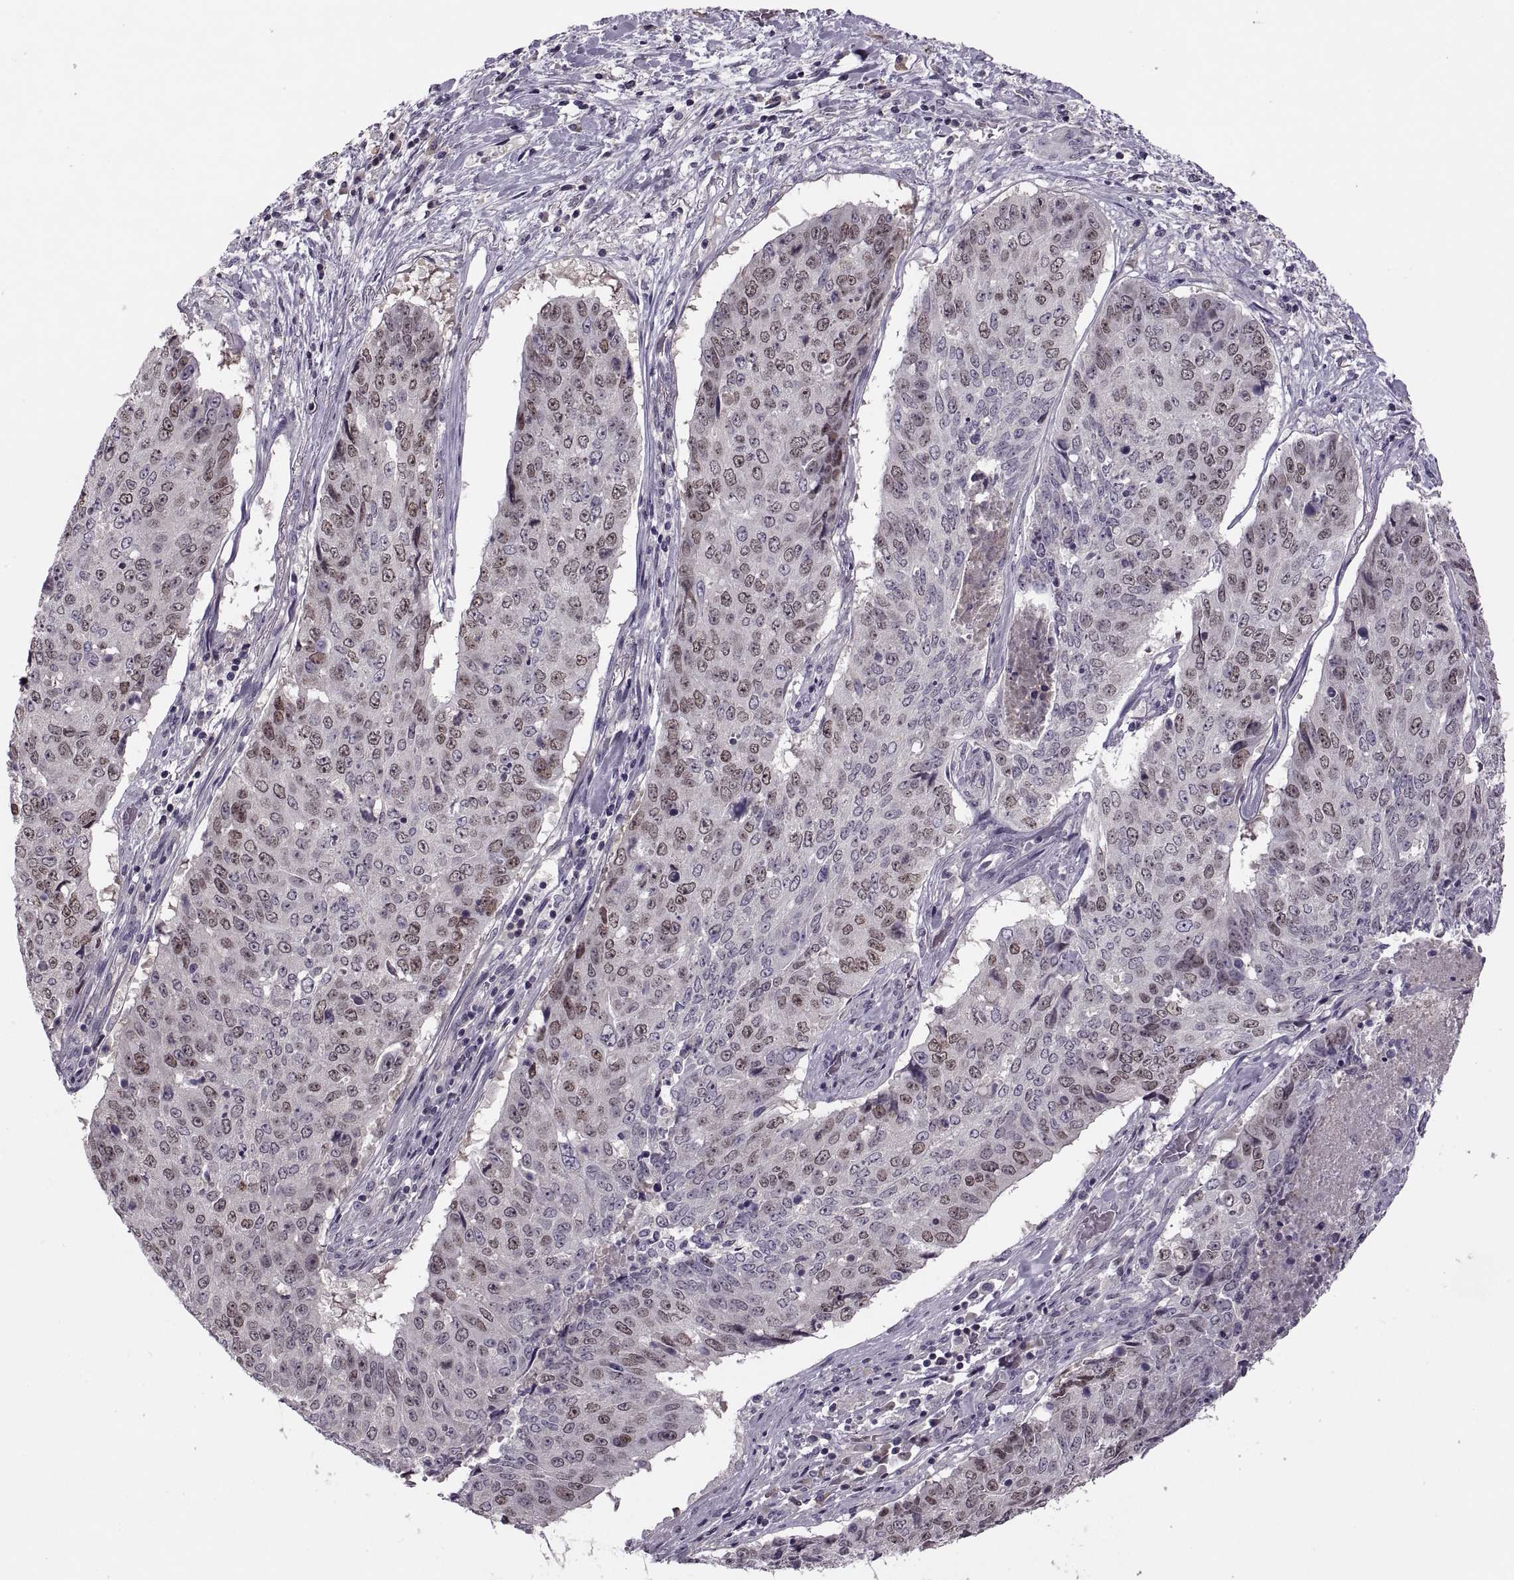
{"staining": {"intensity": "weak", "quantity": "25%-75%", "location": "nuclear"}, "tissue": "lung cancer", "cell_type": "Tumor cells", "image_type": "cancer", "snomed": [{"axis": "morphology", "description": "Normal tissue, NOS"}, {"axis": "morphology", "description": "Squamous cell carcinoma, NOS"}, {"axis": "topography", "description": "Bronchus"}, {"axis": "topography", "description": "Lung"}], "caption": "IHC histopathology image of human lung squamous cell carcinoma stained for a protein (brown), which displays low levels of weak nuclear staining in about 25%-75% of tumor cells.", "gene": "CACNA1F", "patient": {"sex": "male", "age": 64}}